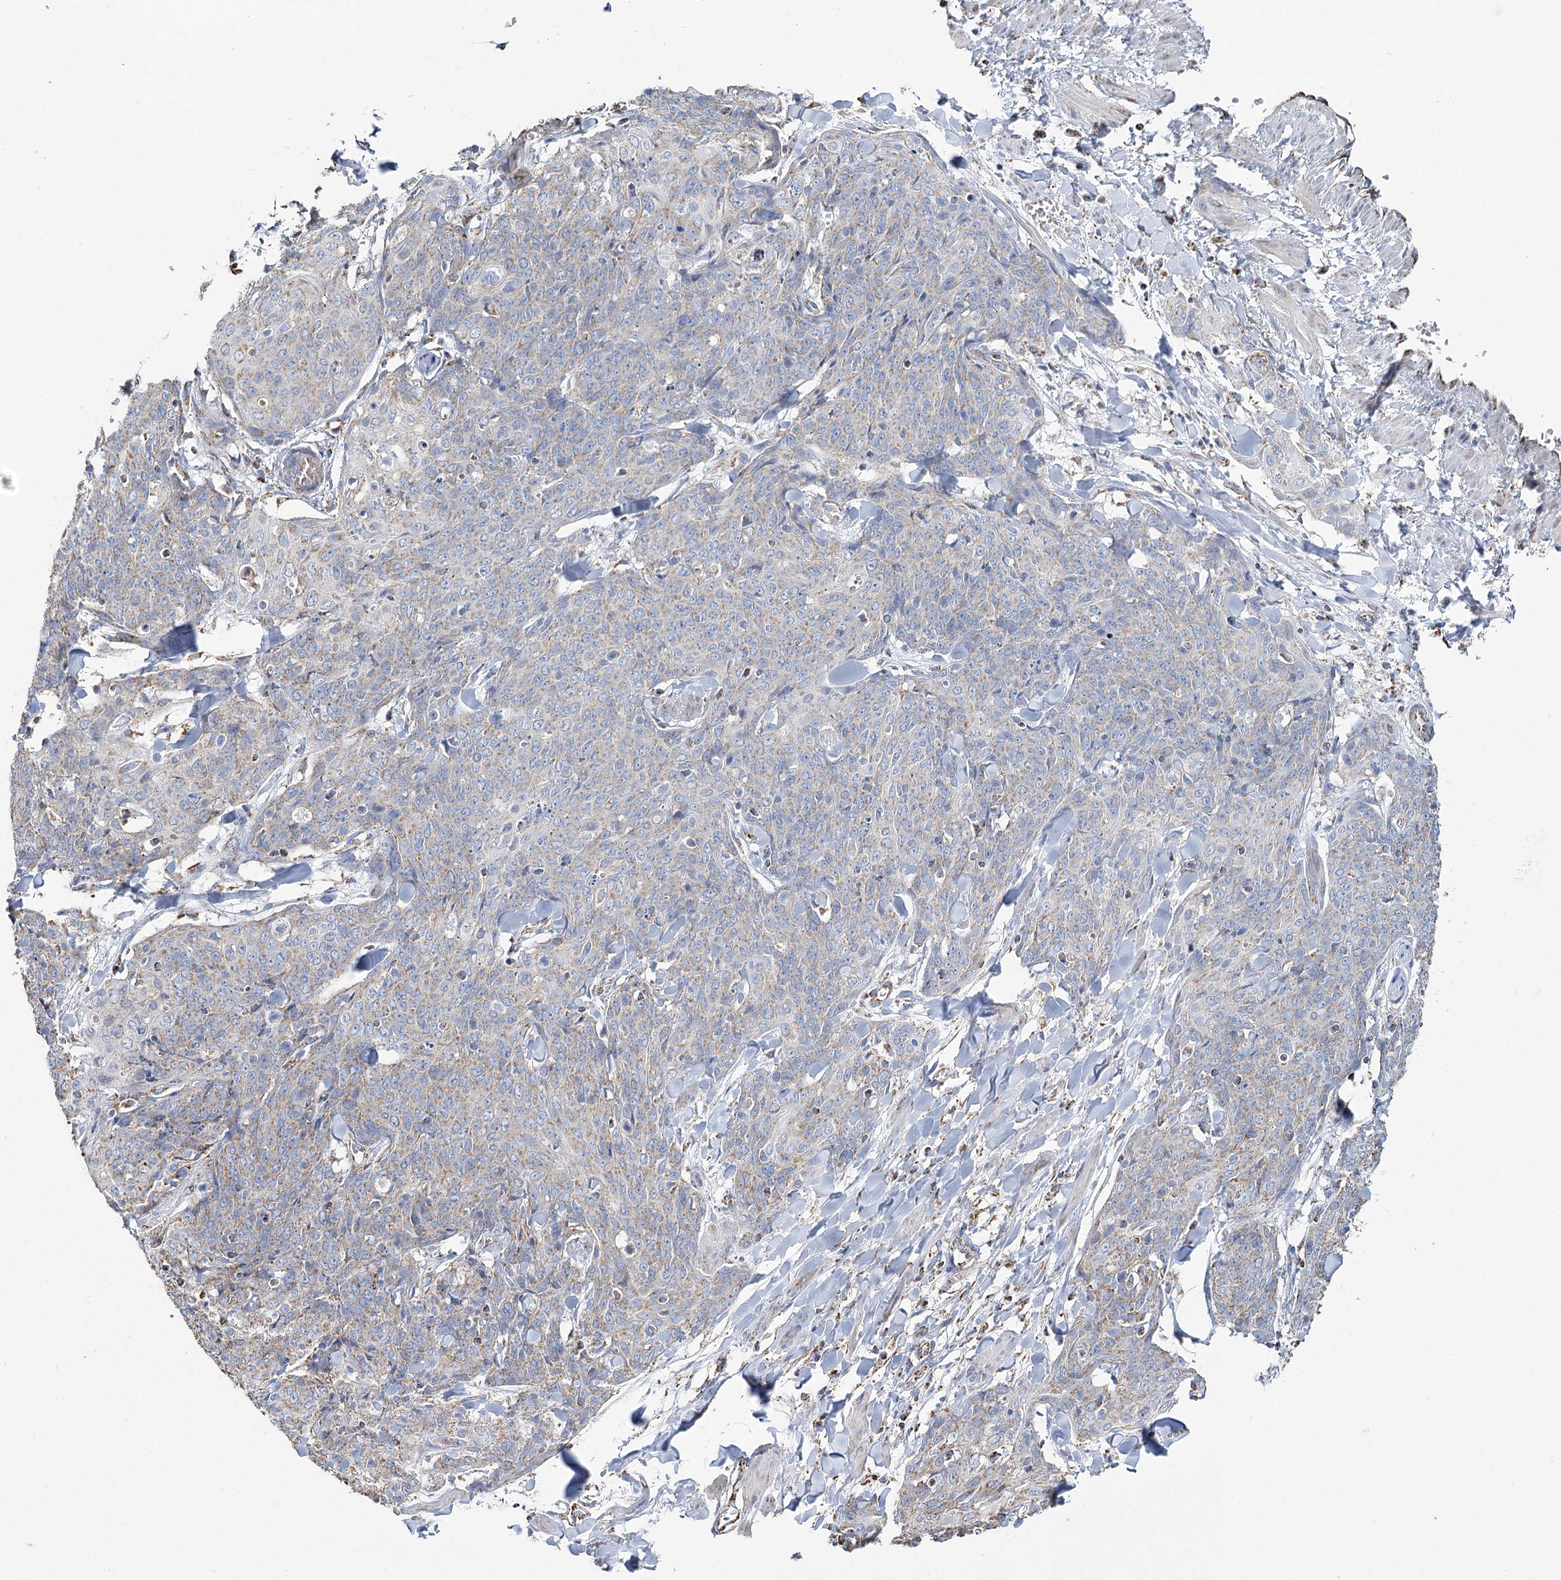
{"staining": {"intensity": "weak", "quantity": "<25%", "location": "cytoplasmic/membranous"}, "tissue": "skin cancer", "cell_type": "Tumor cells", "image_type": "cancer", "snomed": [{"axis": "morphology", "description": "Squamous cell carcinoma, NOS"}, {"axis": "topography", "description": "Skin"}, {"axis": "topography", "description": "Vulva"}], "caption": "IHC photomicrograph of neoplastic tissue: skin squamous cell carcinoma stained with DAB displays no significant protein expression in tumor cells.", "gene": "MRPL44", "patient": {"sex": "female", "age": 85}}